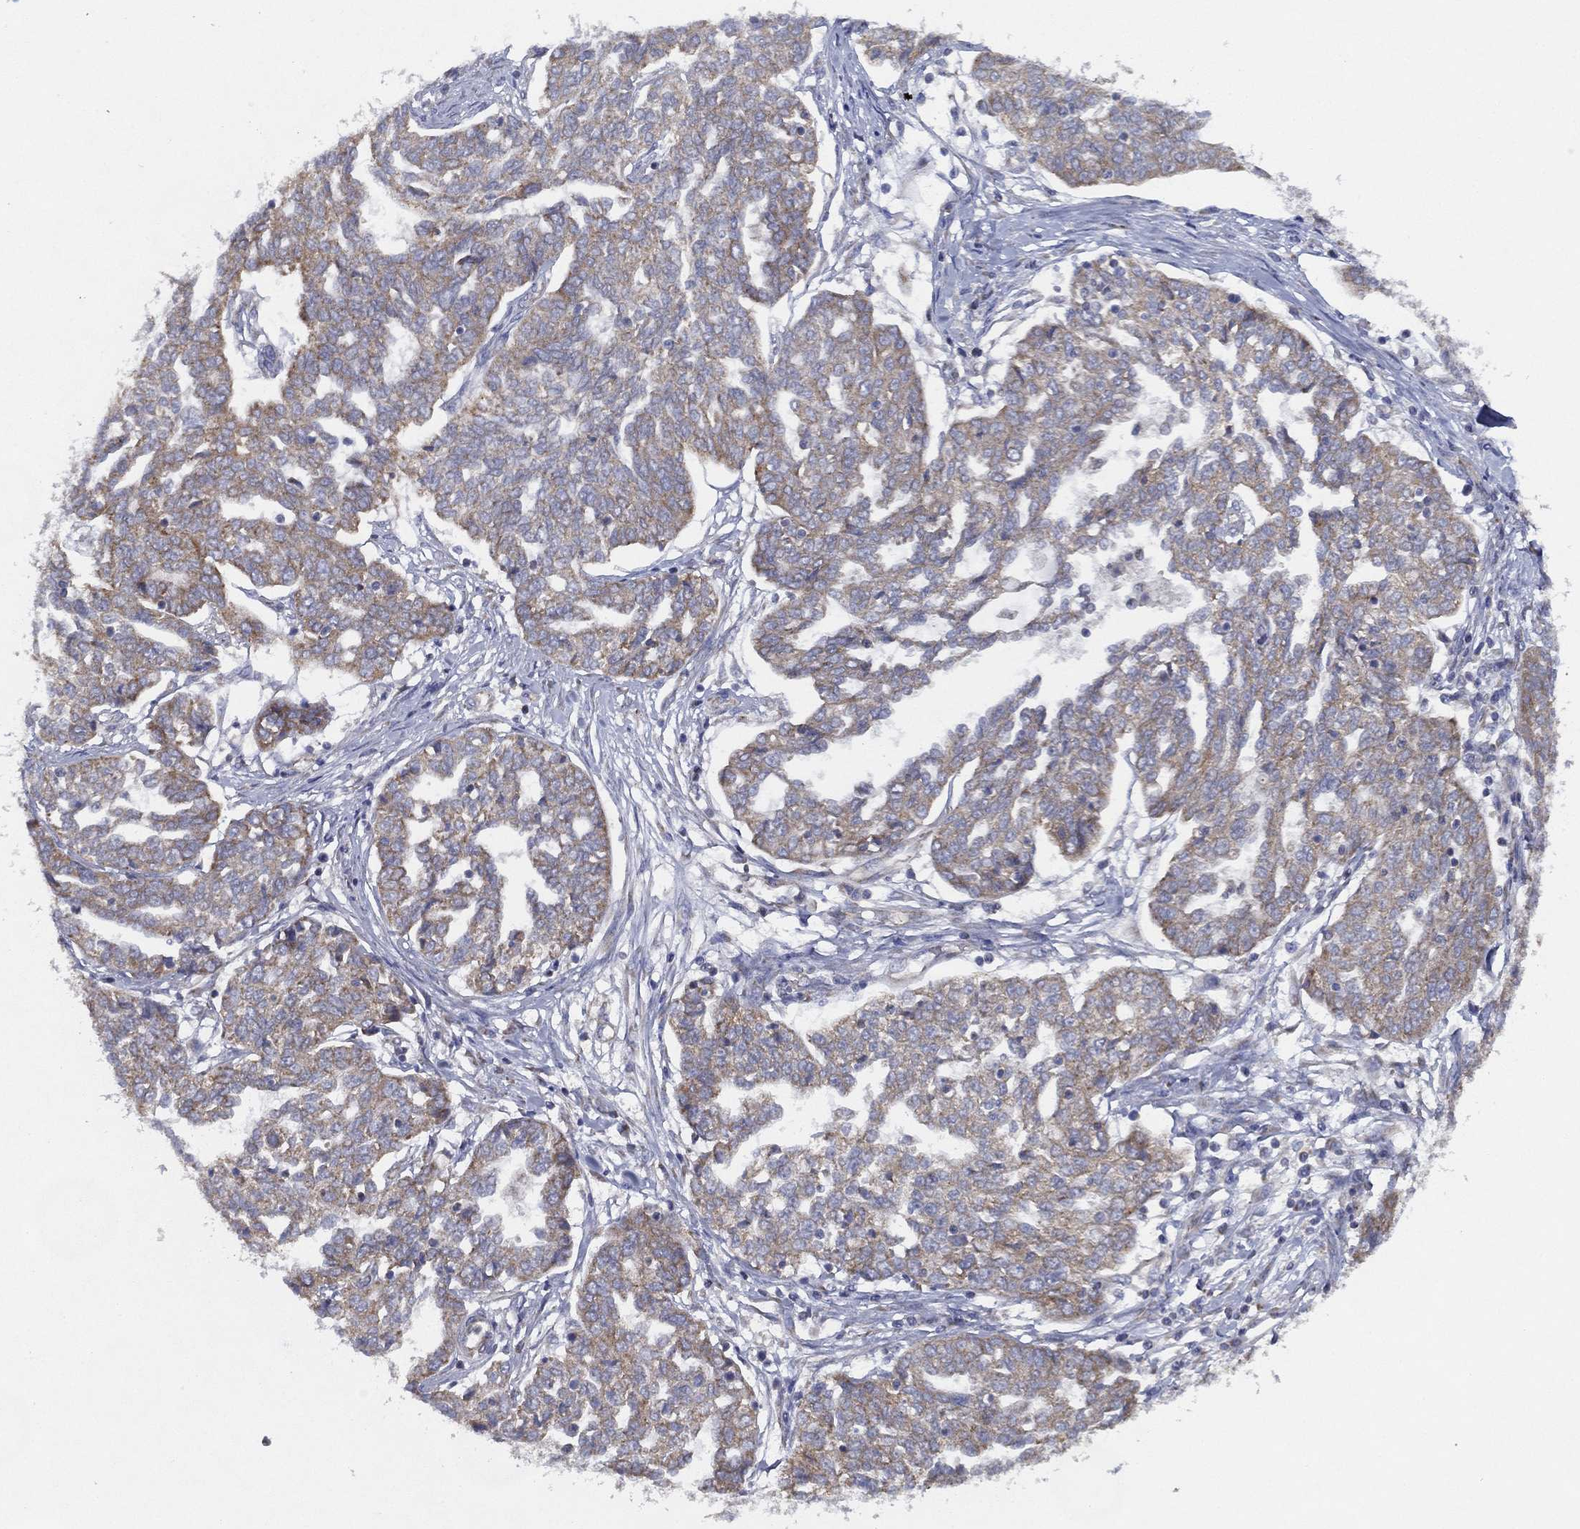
{"staining": {"intensity": "weak", "quantity": ">75%", "location": "cytoplasmic/membranous"}, "tissue": "ovarian cancer", "cell_type": "Tumor cells", "image_type": "cancer", "snomed": [{"axis": "morphology", "description": "Cystadenocarcinoma, serous, NOS"}, {"axis": "topography", "description": "Ovary"}], "caption": "Protein expression analysis of human serous cystadenocarcinoma (ovarian) reveals weak cytoplasmic/membranous staining in about >75% of tumor cells. Nuclei are stained in blue.", "gene": "ZNF223", "patient": {"sex": "female", "age": 67}}